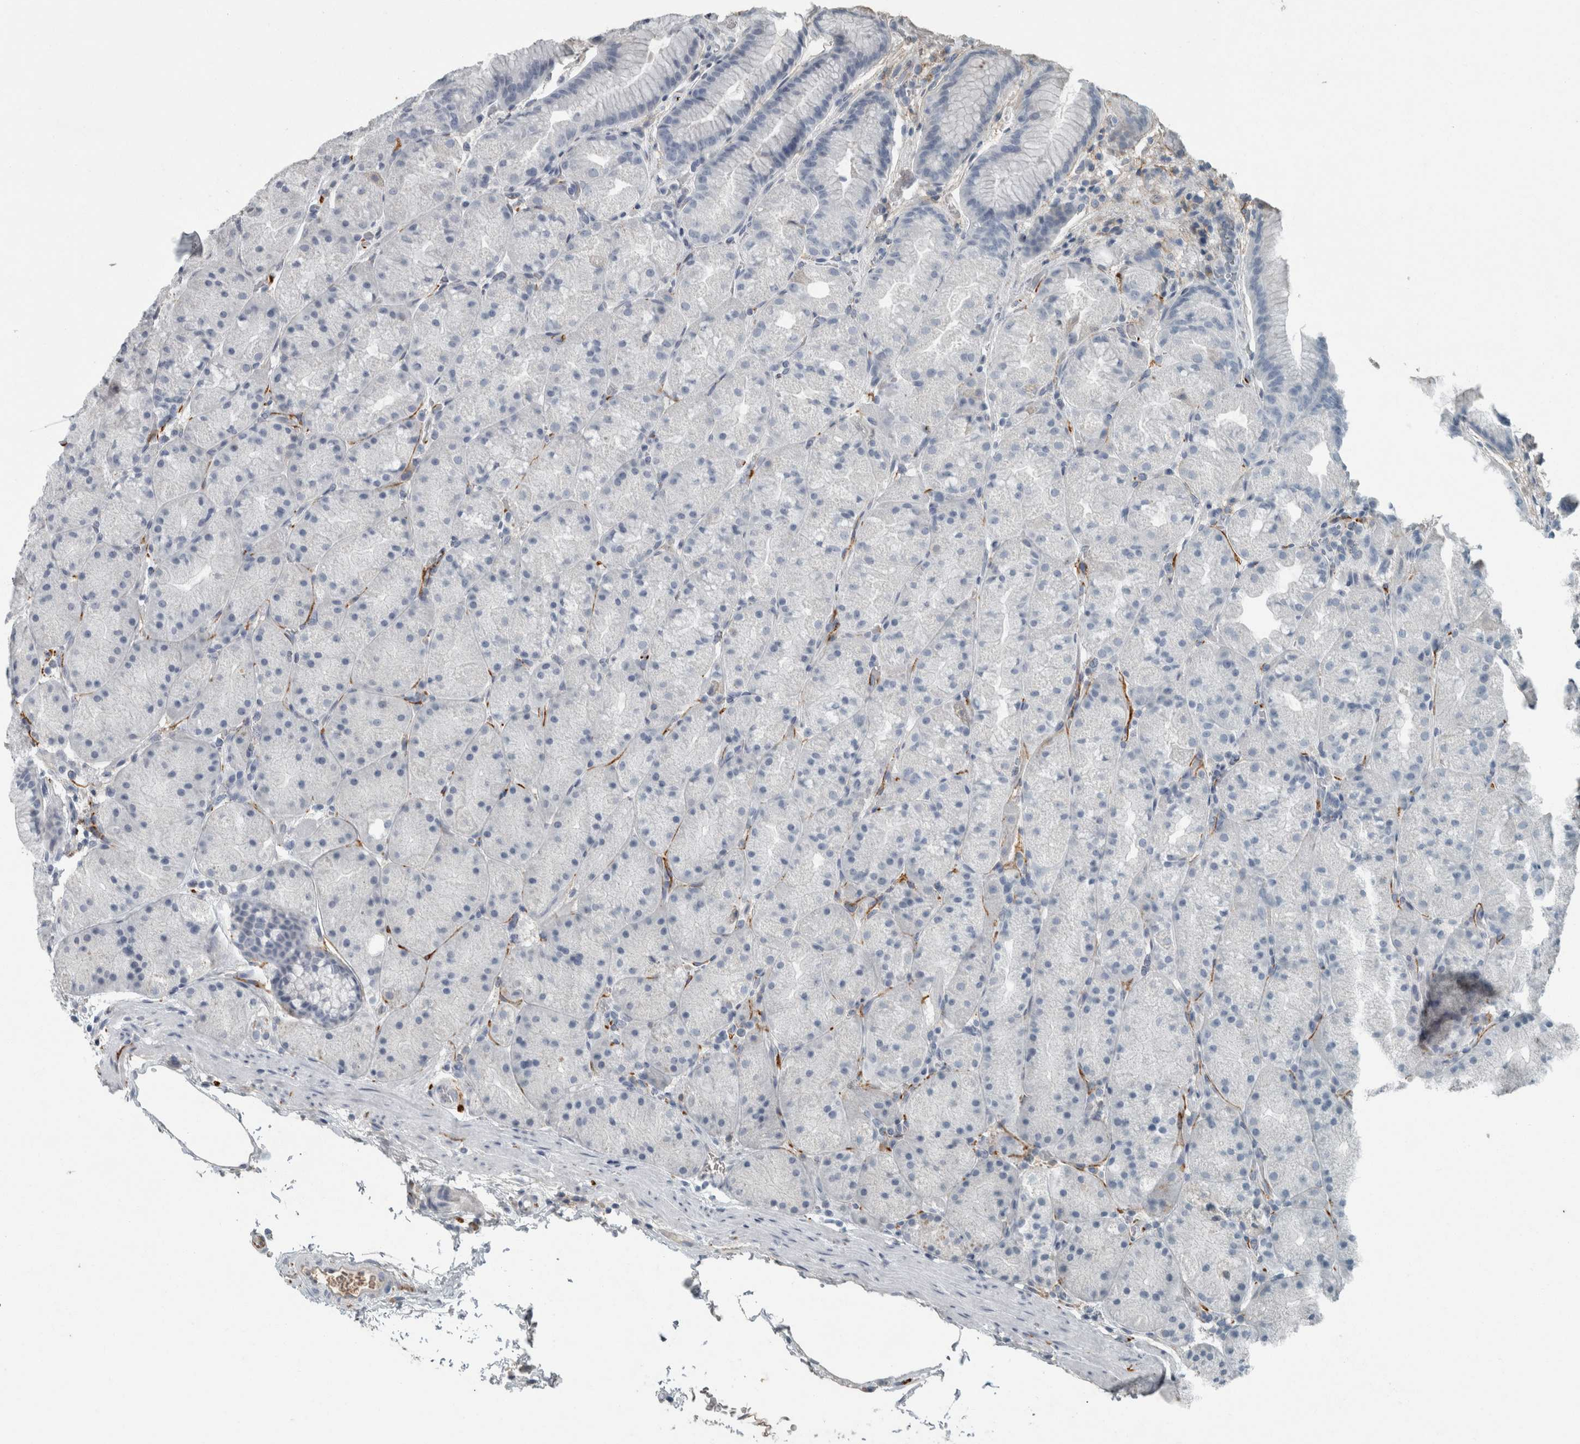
{"staining": {"intensity": "negative", "quantity": "none", "location": "none"}, "tissue": "stomach", "cell_type": "Glandular cells", "image_type": "normal", "snomed": [{"axis": "morphology", "description": "Normal tissue, NOS"}, {"axis": "topography", "description": "Stomach, upper"}, {"axis": "topography", "description": "Stomach"}], "caption": "Protein analysis of benign stomach displays no significant positivity in glandular cells.", "gene": "CHL1", "patient": {"sex": "male", "age": 48}}